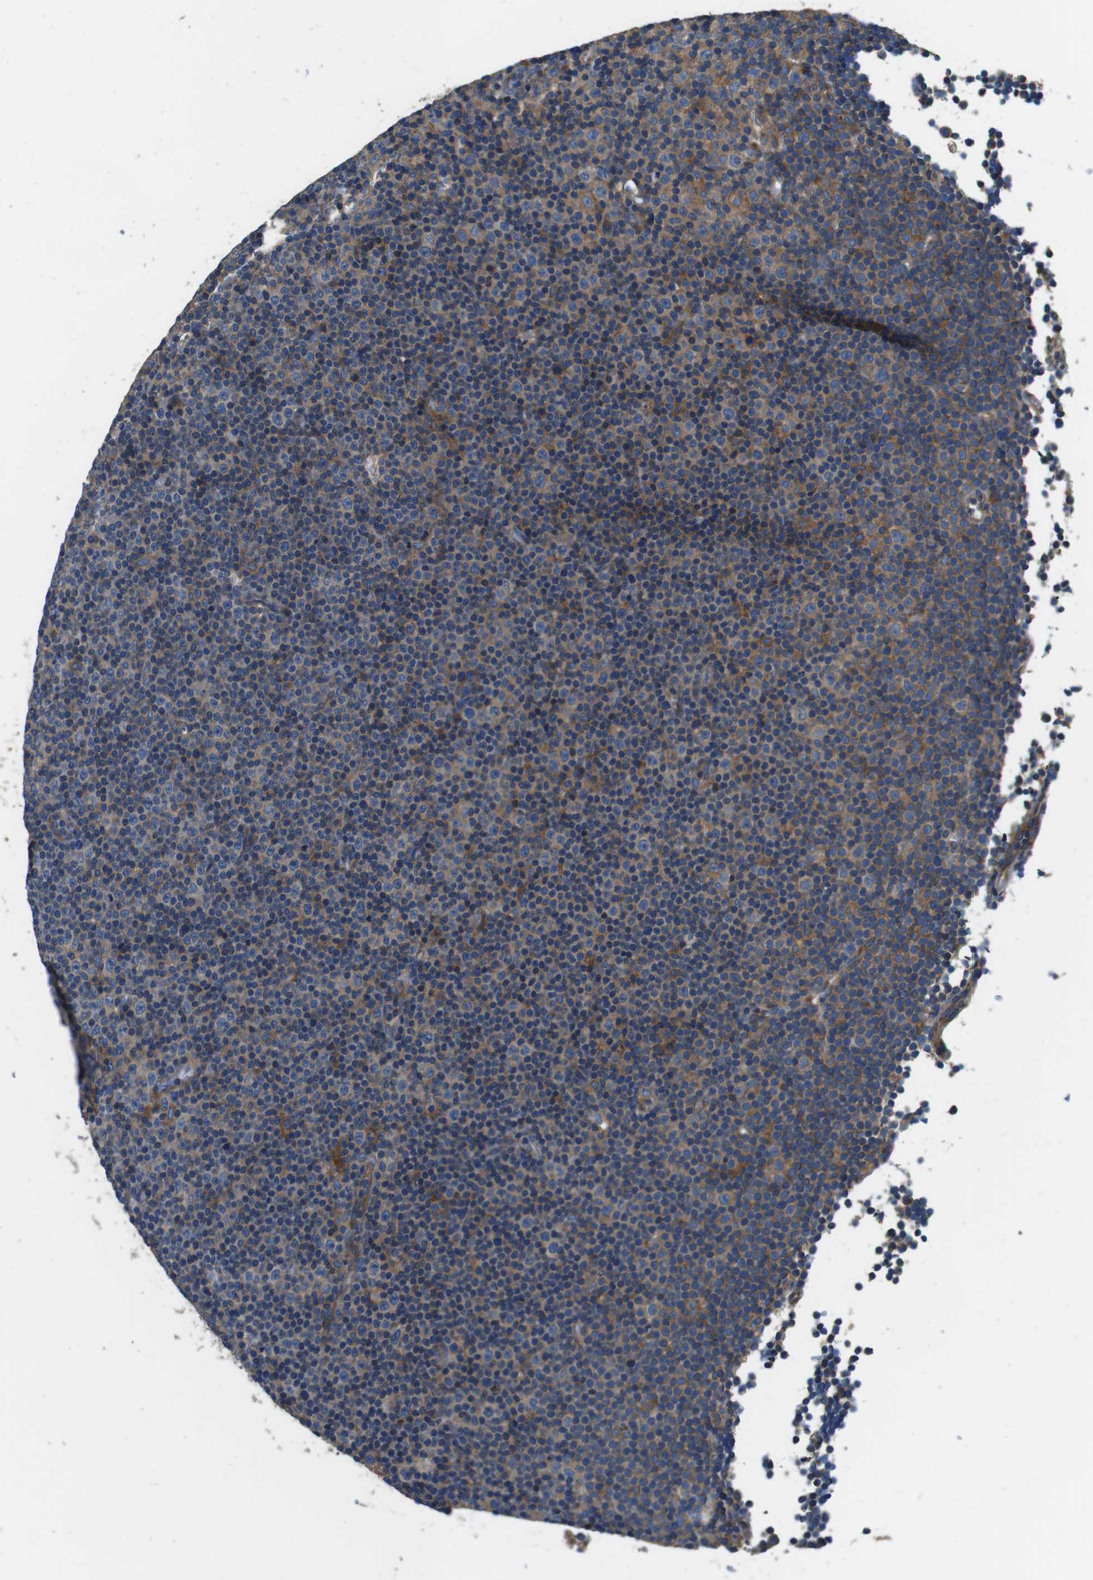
{"staining": {"intensity": "moderate", "quantity": "<25%", "location": "cytoplasmic/membranous"}, "tissue": "lymphoma", "cell_type": "Tumor cells", "image_type": "cancer", "snomed": [{"axis": "morphology", "description": "Malignant lymphoma, non-Hodgkin's type, Low grade"}, {"axis": "topography", "description": "Lymph node"}], "caption": "A brown stain highlights moderate cytoplasmic/membranous positivity of a protein in human malignant lymphoma, non-Hodgkin's type (low-grade) tumor cells.", "gene": "DENND4C", "patient": {"sex": "female", "age": 67}}